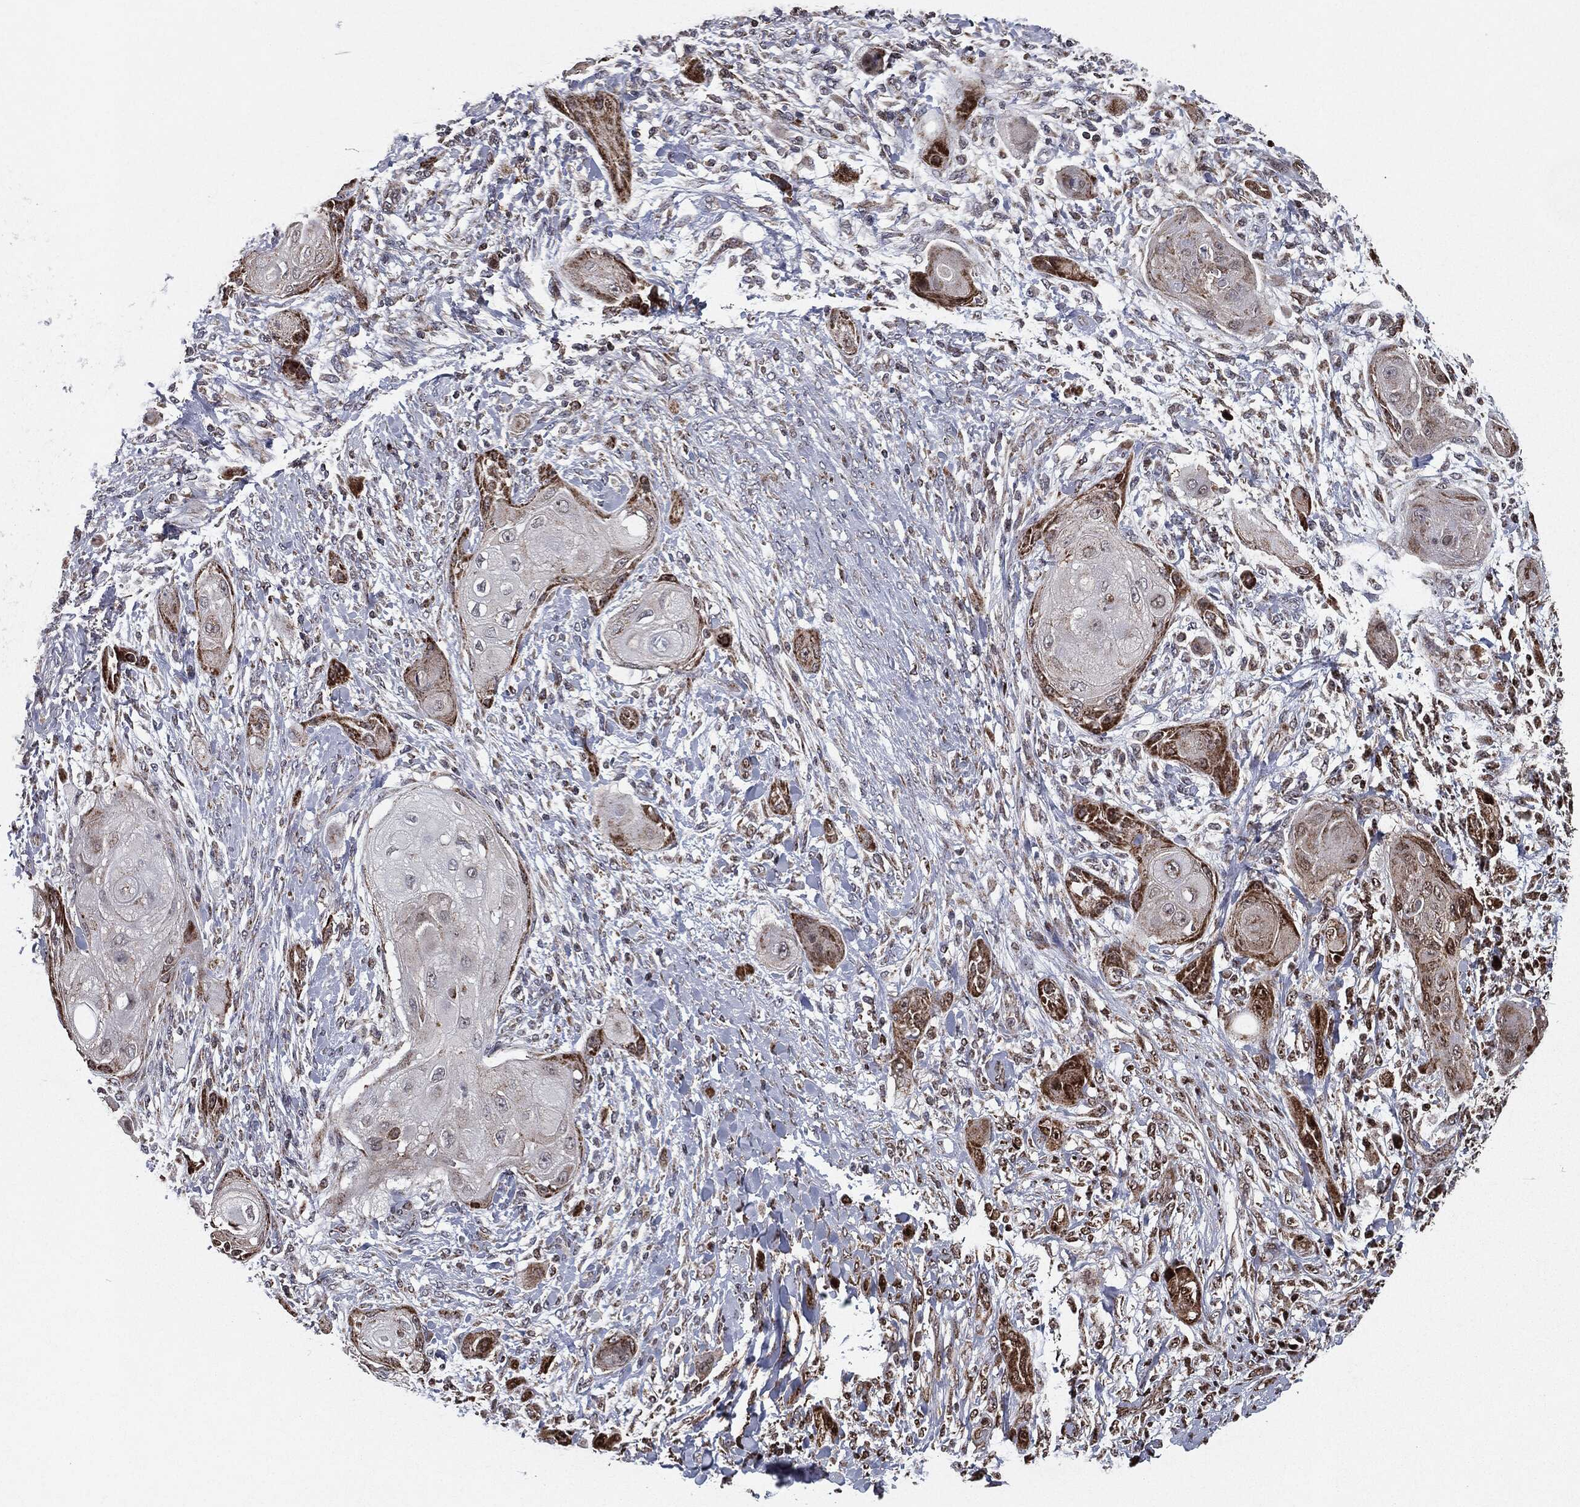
{"staining": {"intensity": "strong", "quantity": "<25%", "location": "cytoplasmic/membranous"}, "tissue": "skin cancer", "cell_type": "Tumor cells", "image_type": "cancer", "snomed": [{"axis": "morphology", "description": "Squamous cell carcinoma, NOS"}, {"axis": "topography", "description": "Skin"}], "caption": "Squamous cell carcinoma (skin) stained with a protein marker displays strong staining in tumor cells.", "gene": "CHCHD2", "patient": {"sex": "male", "age": 62}}